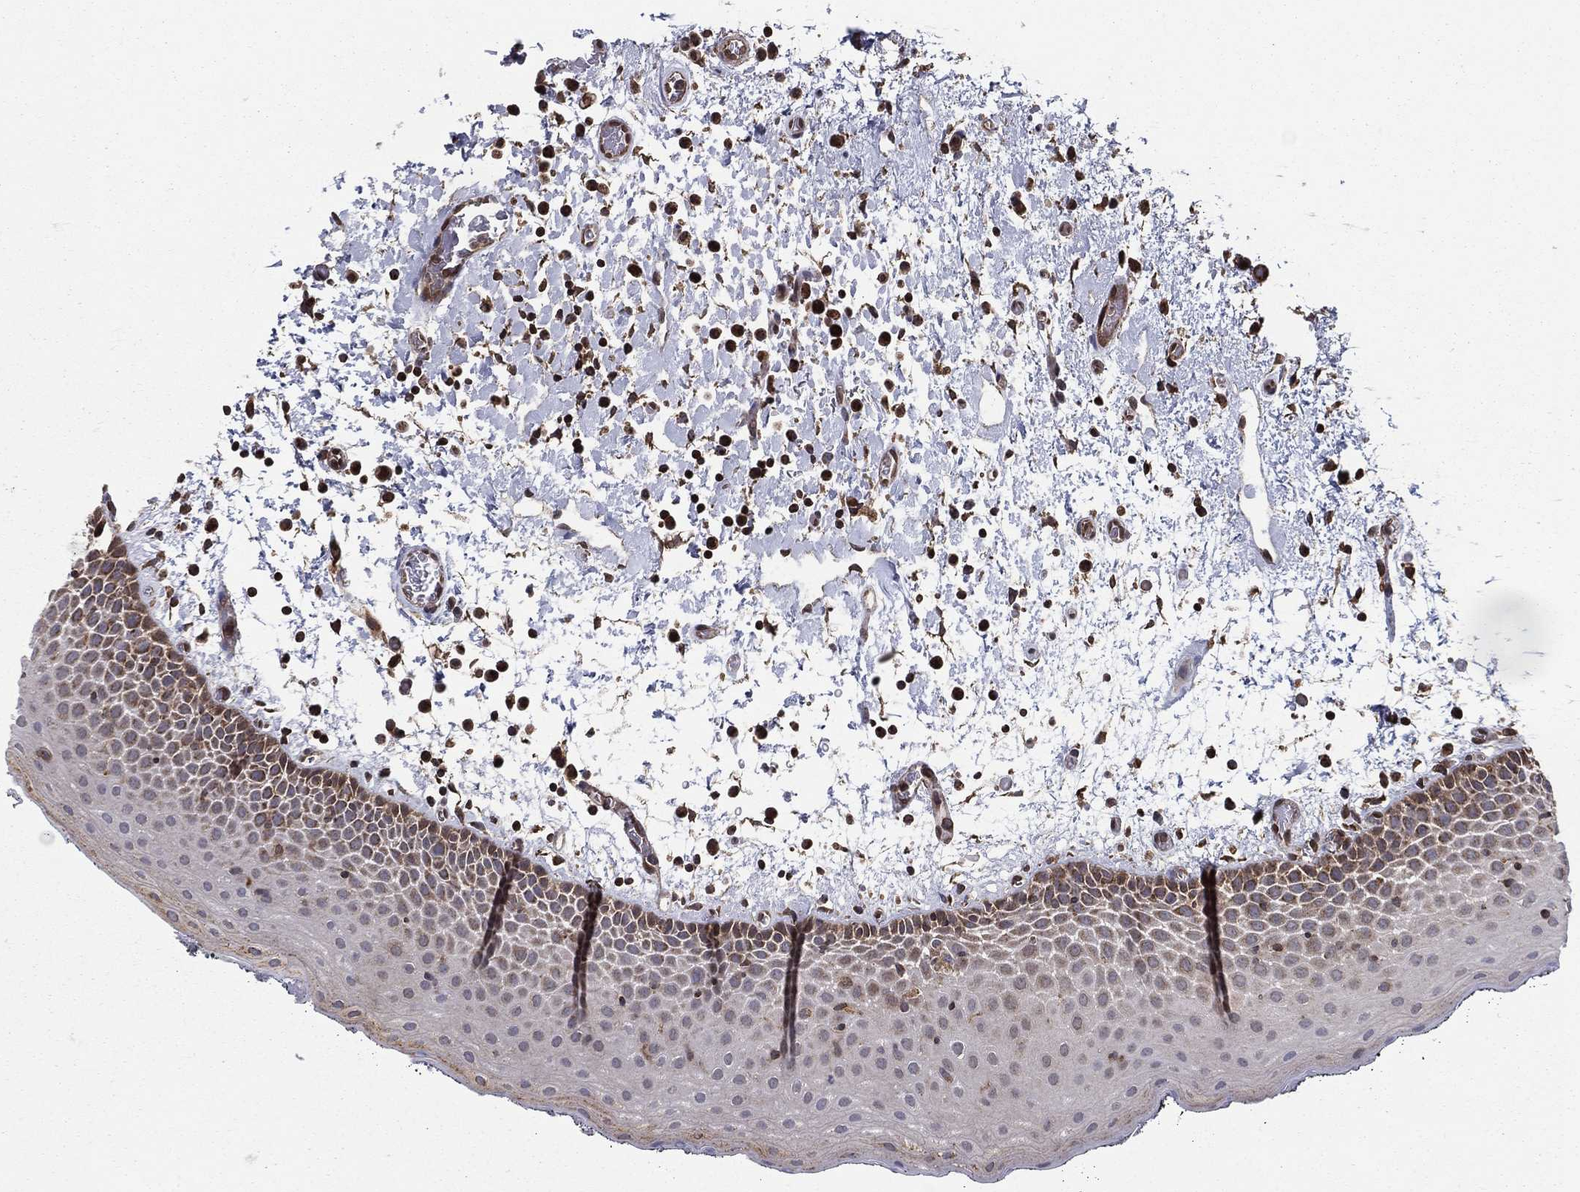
{"staining": {"intensity": "moderate", "quantity": "<25%", "location": "cytoplasmic/membranous"}, "tissue": "oral mucosa", "cell_type": "Squamous epithelial cells", "image_type": "normal", "snomed": [{"axis": "morphology", "description": "Normal tissue, NOS"}, {"axis": "morphology", "description": "Squamous cell carcinoma, NOS"}, {"axis": "topography", "description": "Oral tissue"}, {"axis": "topography", "description": "Tounge, NOS"}, {"axis": "topography", "description": "Head-Neck"}], "caption": "A low amount of moderate cytoplasmic/membranous staining is appreciated in approximately <25% of squamous epithelial cells in unremarkable oral mucosa.", "gene": "ENSG00000288684", "patient": {"sex": "female", "age": 80}}